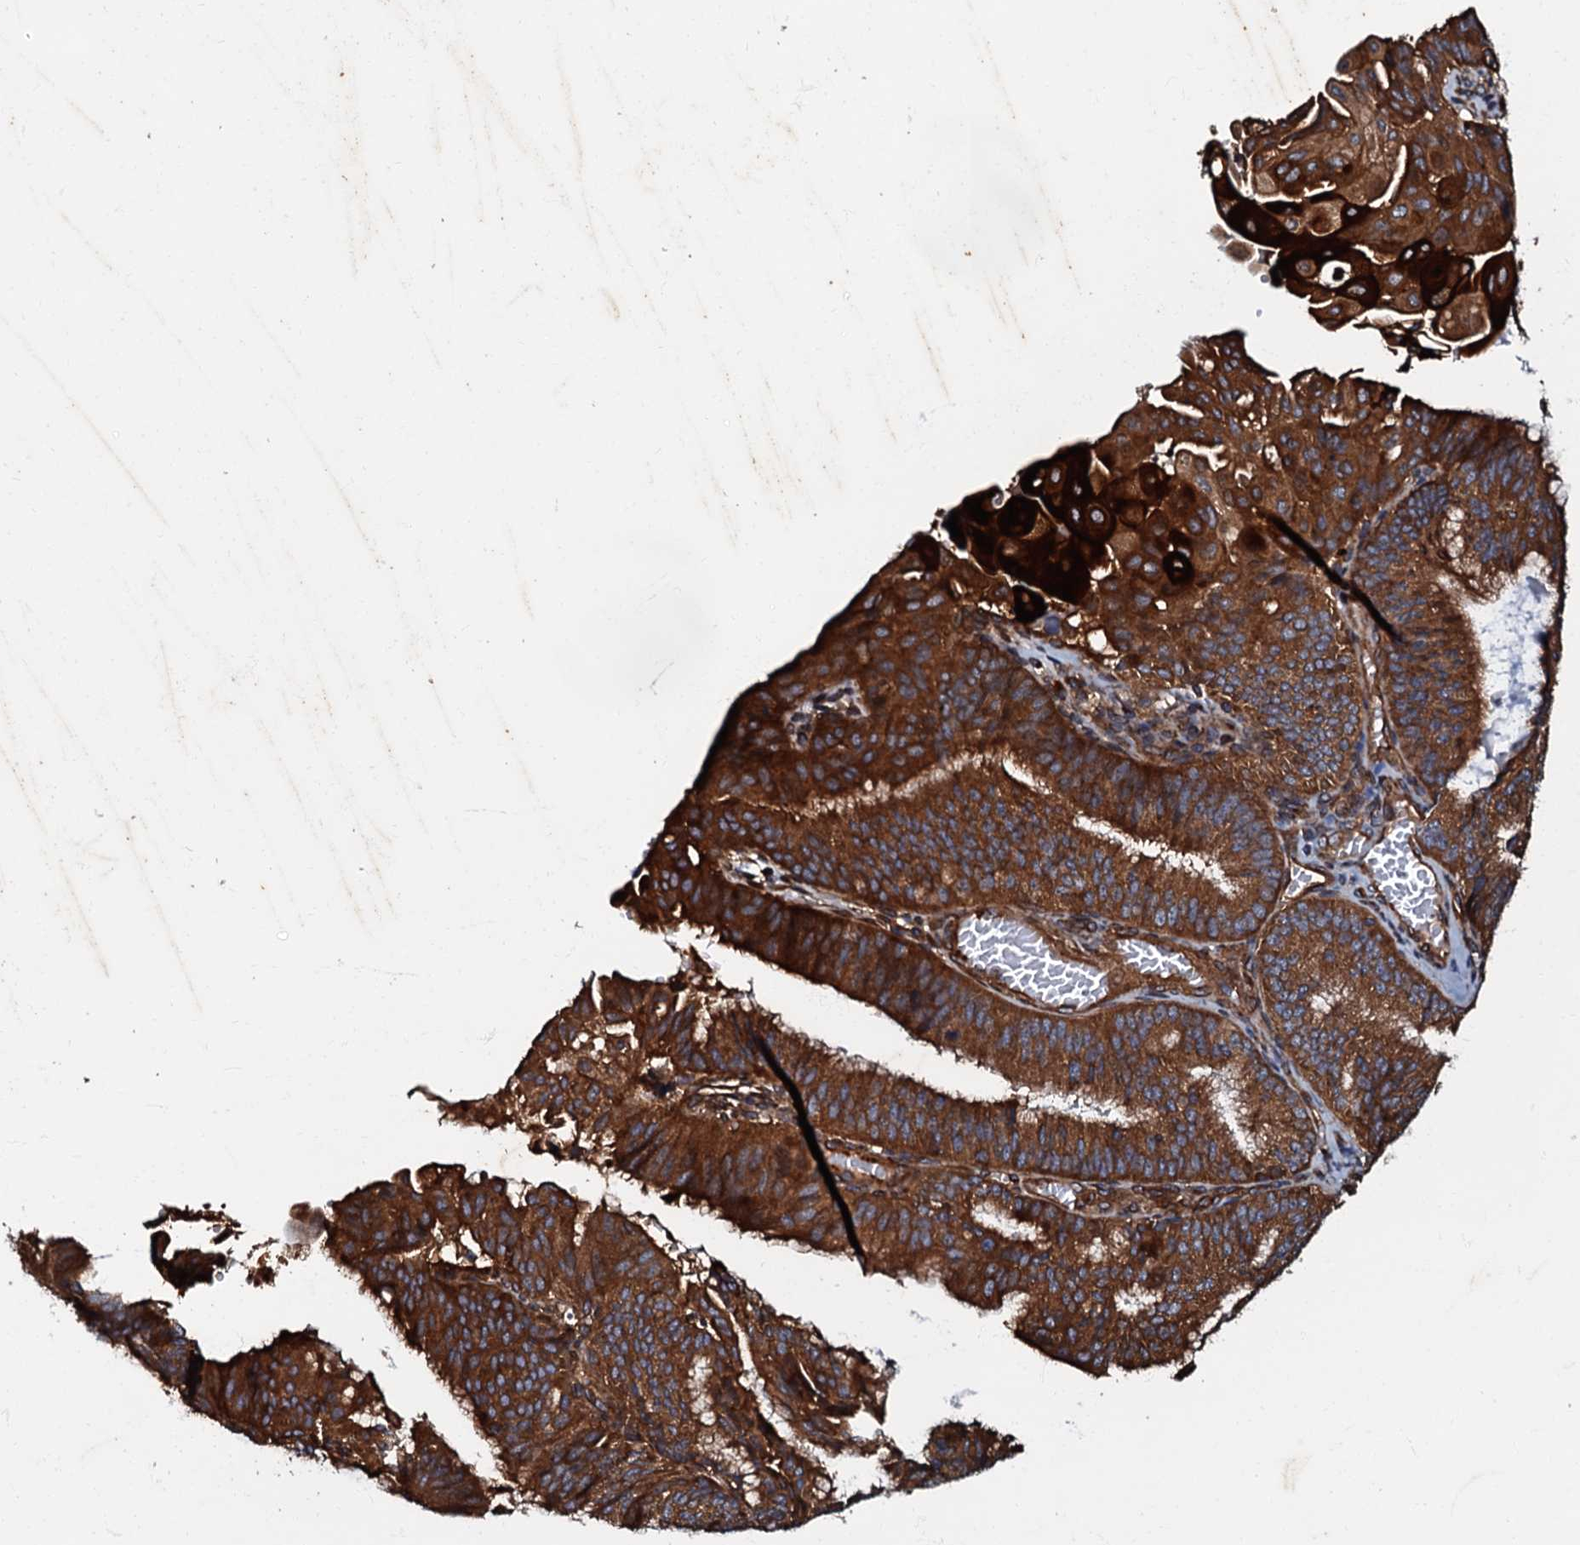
{"staining": {"intensity": "strong", "quantity": ">75%", "location": "cytoplasmic/membranous"}, "tissue": "endometrial cancer", "cell_type": "Tumor cells", "image_type": "cancer", "snomed": [{"axis": "morphology", "description": "Adenocarcinoma, NOS"}, {"axis": "topography", "description": "Endometrium"}], "caption": "A histopathology image of human endometrial cancer (adenocarcinoma) stained for a protein exhibits strong cytoplasmic/membranous brown staining in tumor cells. The staining is performed using DAB brown chromogen to label protein expression. The nuclei are counter-stained blue using hematoxylin.", "gene": "BLOC1S6", "patient": {"sex": "female", "age": 49}}